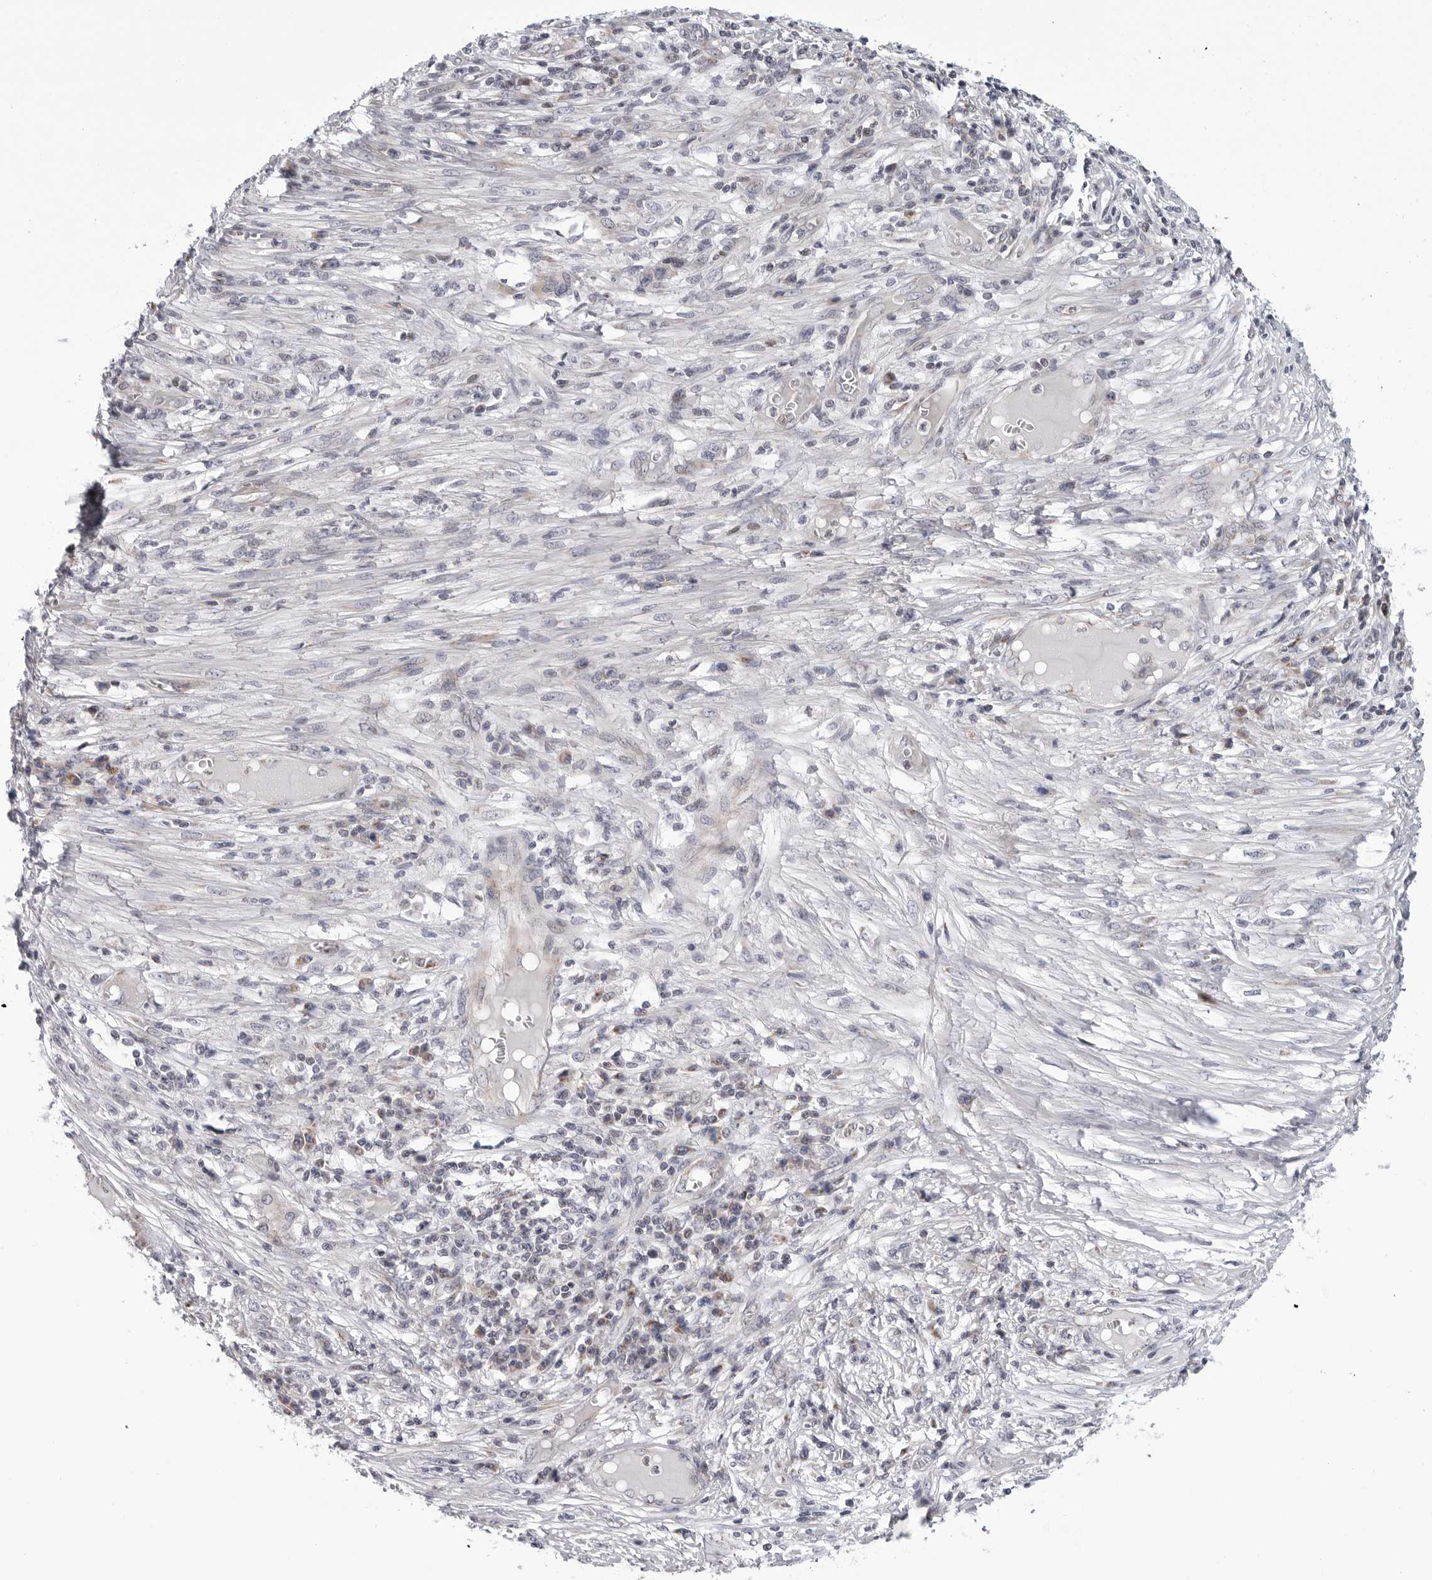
{"staining": {"intensity": "negative", "quantity": "none", "location": "none"}, "tissue": "skin cancer", "cell_type": "Tumor cells", "image_type": "cancer", "snomed": [{"axis": "morphology", "description": "Squamous cell carcinoma, NOS"}, {"axis": "topography", "description": "Skin"}], "caption": "The photomicrograph reveals no significant positivity in tumor cells of squamous cell carcinoma (skin).", "gene": "CDK20", "patient": {"sex": "male", "age": 55}}